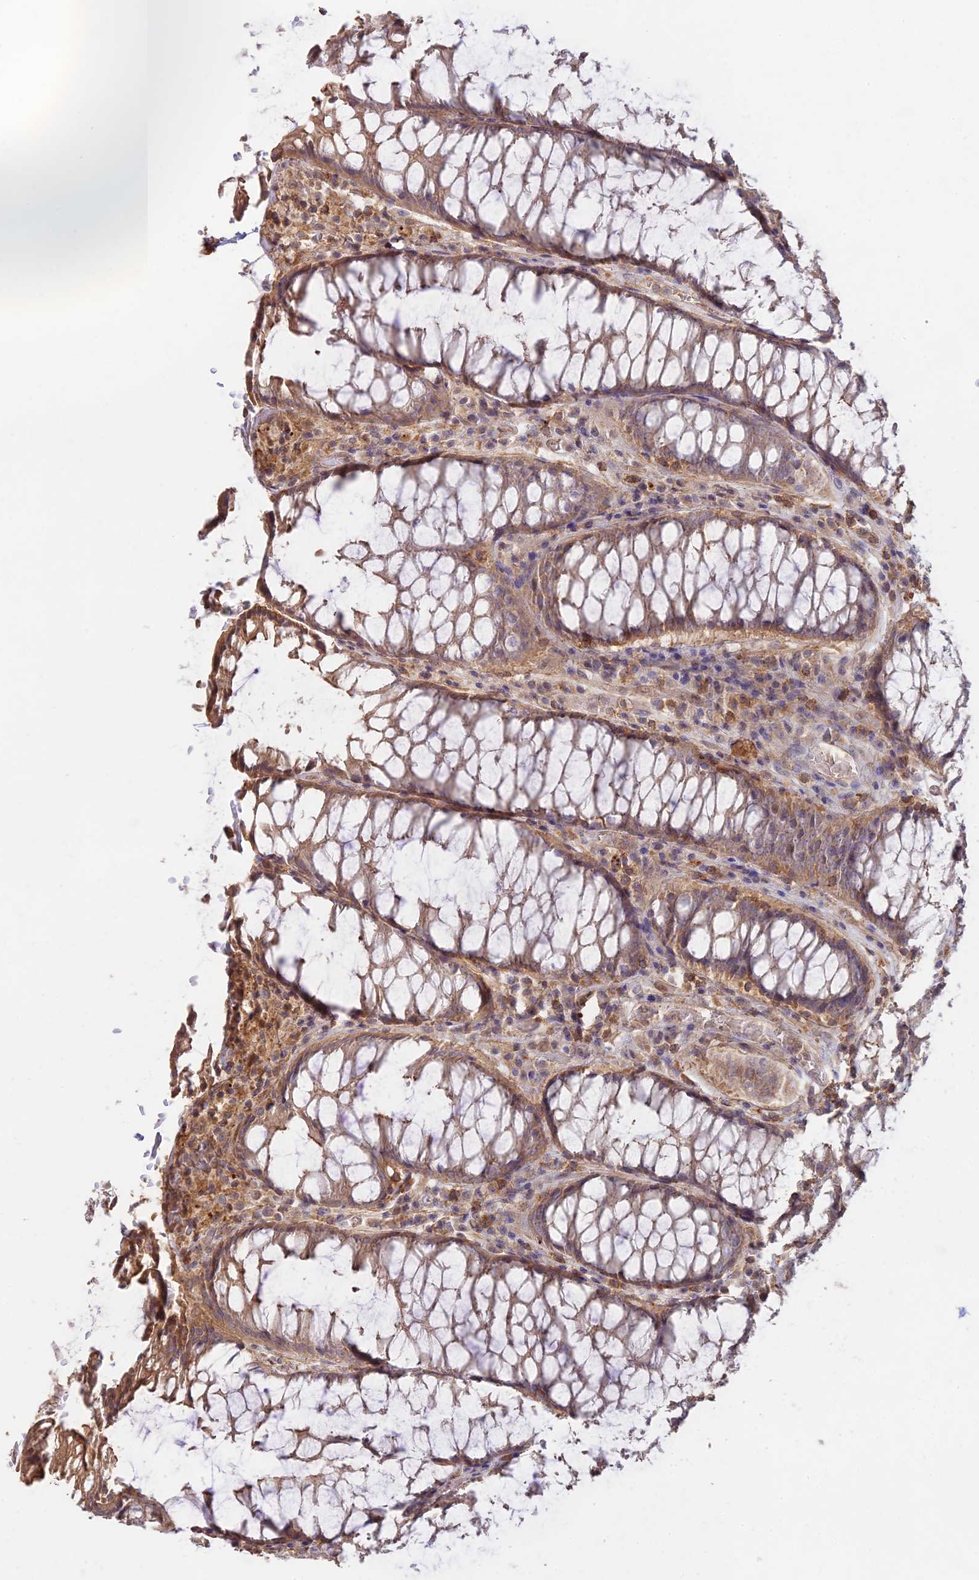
{"staining": {"intensity": "weak", "quantity": ">75%", "location": "cytoplasmic/membranous"}, "tissue": "rectum", "cell_type": "Glandular cells", "image_type": "normal", "snomed": [{"axis": "morphology", "description": "Normal tissue, NOS"}, {"axis": "topography", "description": "Rectum"}], "caption": "This image reveals immunohistochemistry (IHC) staining of normal rectum, with low weak cytoplasmic/membranous expression in about >75% of glandular cells.", "gene": "CLCF1", "patient": {"sex": "male", "age": 64}}